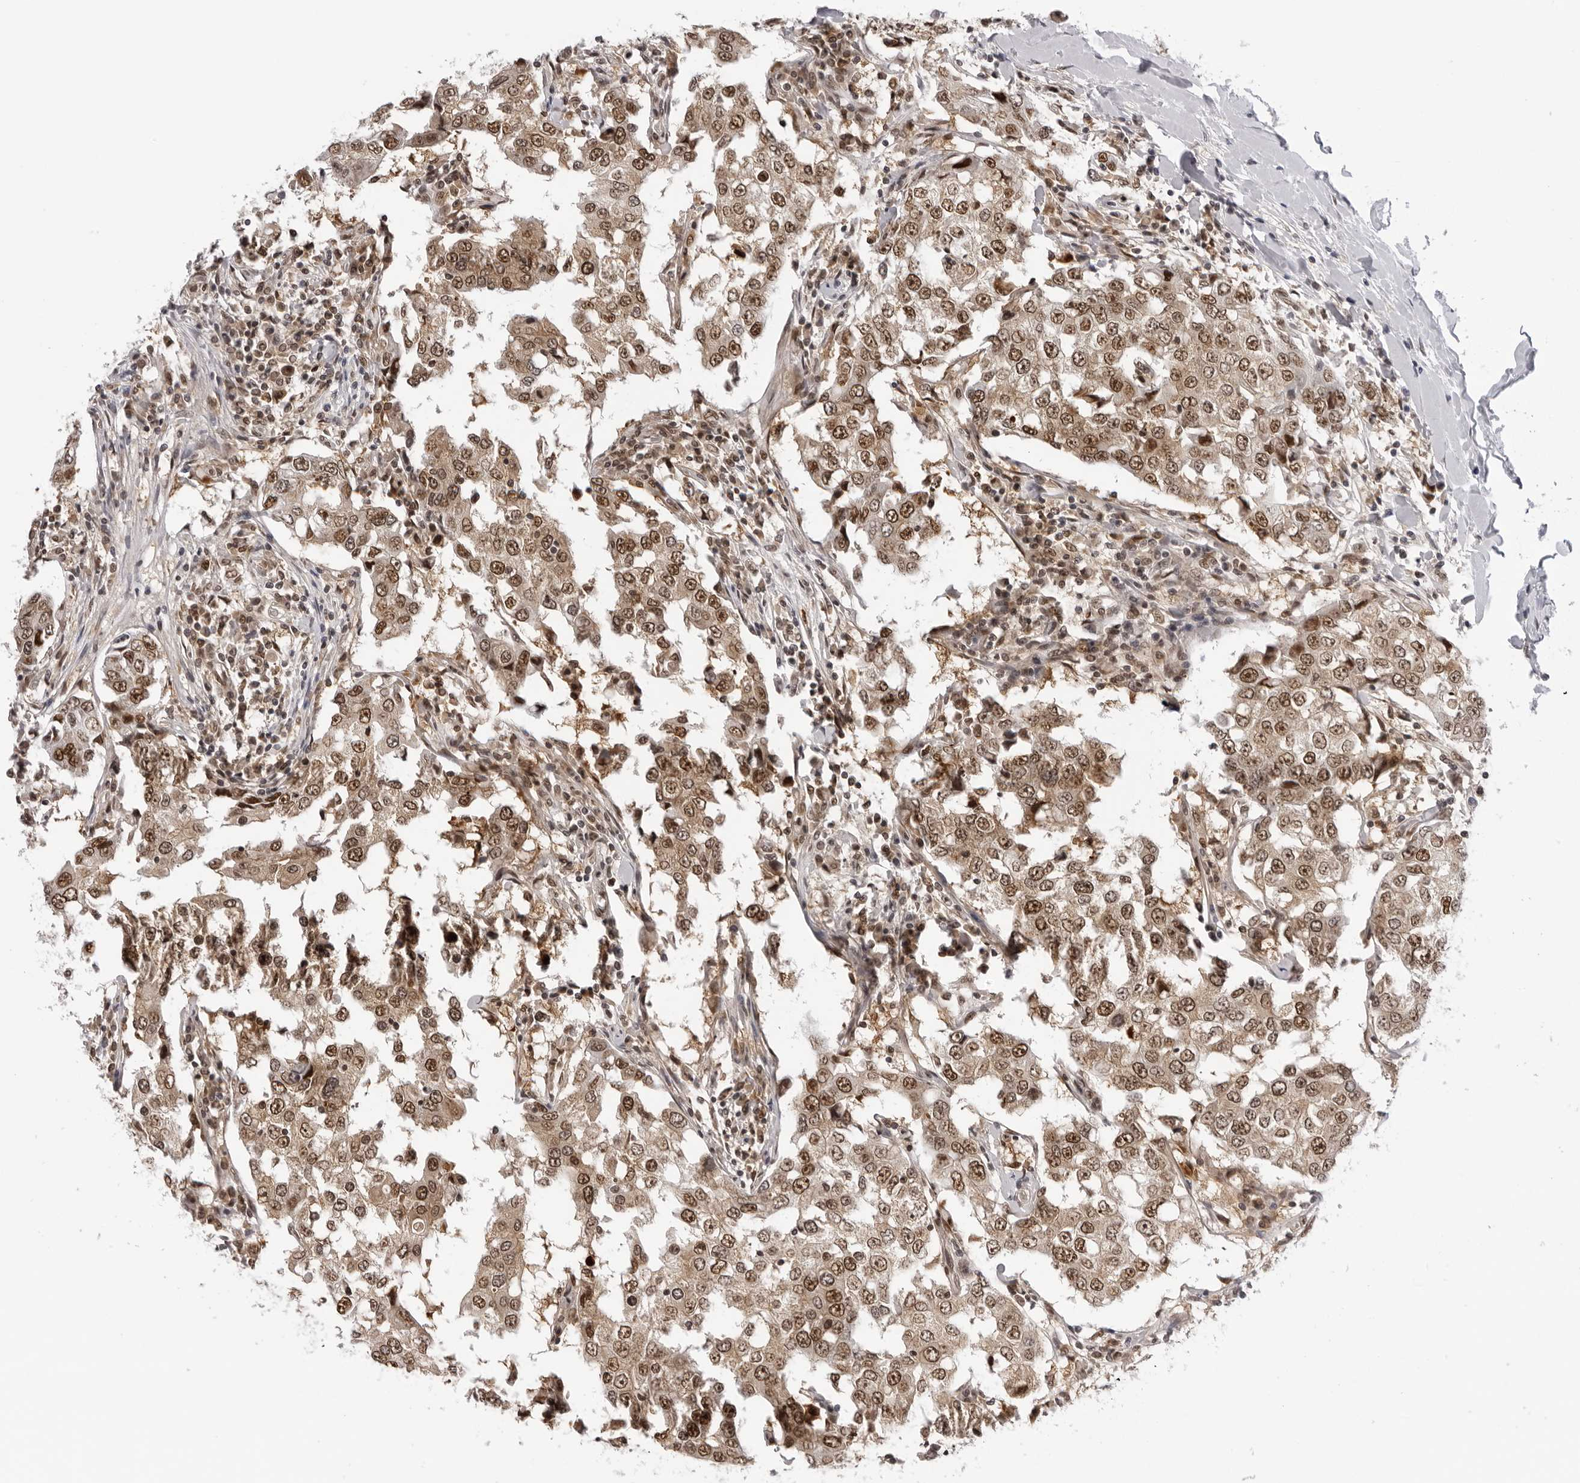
{"staining": {"intensity": "moderate", "quantity": ">75%", "location": "nuclear"}, "tissue": "breast cancer", "cell_type": "Tumor cells", "image_type": "cancer", "snomed": [{"axis": "morphology", "description": "Duct carcinoma"}, {"axis": "topography", "description": "Breast"}], "caption": "Immunohistochemistry image of human intraductal carcinoma (breast) stained for a protein (brown), which demonstrates medium levels of moderate nuclear expression in about >75% of tumor cells.", "gene": "WDR77", "patient": {"sex": "female", "age": 27}}